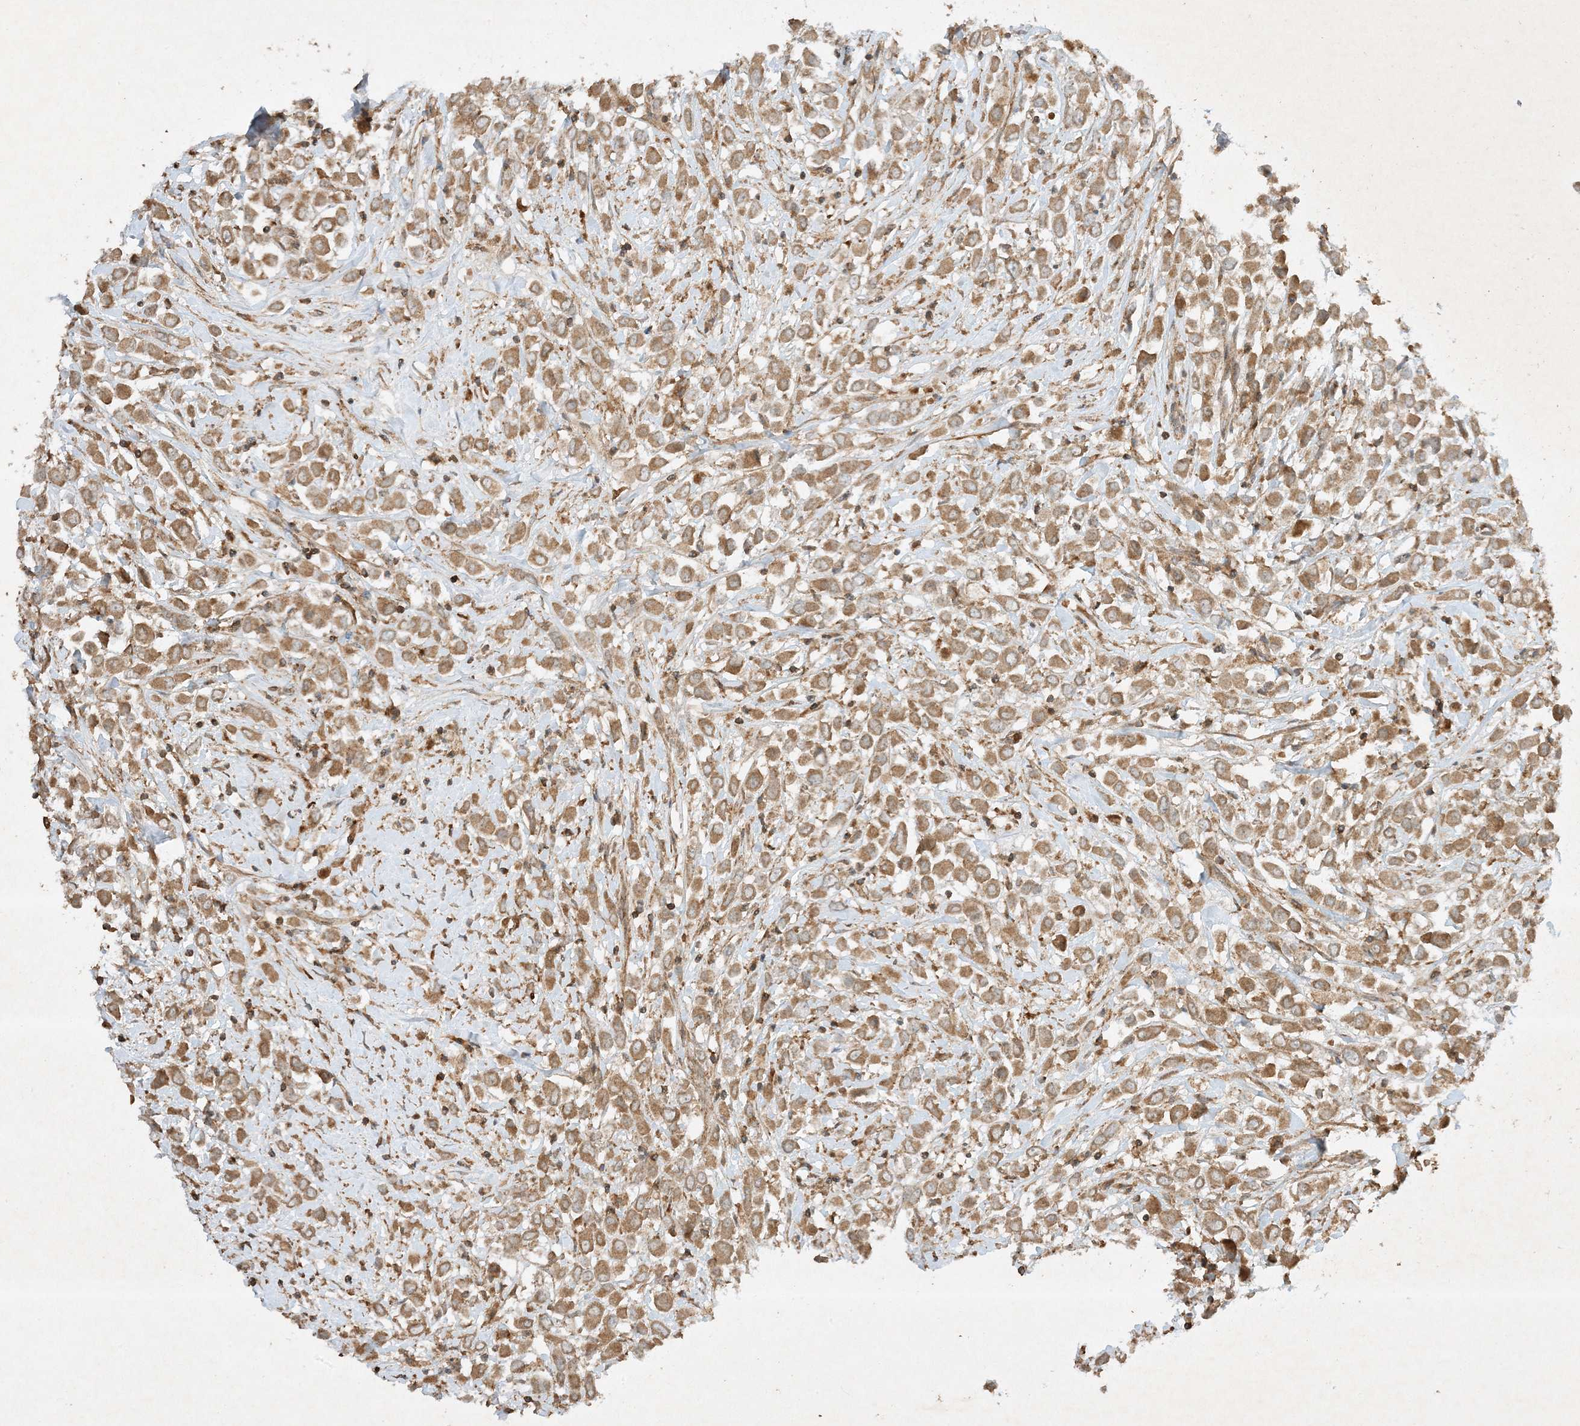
{"staining": {"intensity": "moderate", "quantity": ">75%", "location": "cytoplasmic/membranous"}, "tissue": "breast cancer", "cell_type": "Tumor cells", "image_type": "cancer", "snomed": [{"axis": "morphology", "description": "Duct carcinoma"}, {"axis": "topography", "description": "Breast"}], "caption": "A photomicrograph showing moderate cytoplasmic/membranous expression in about >75% of tumor cells in breast cancer (invasive ductal carcinoma), as visualized by brown immunohistochemical staining.", "gene": "XRN1", "patient": {"sex": "female", "age": 61}}